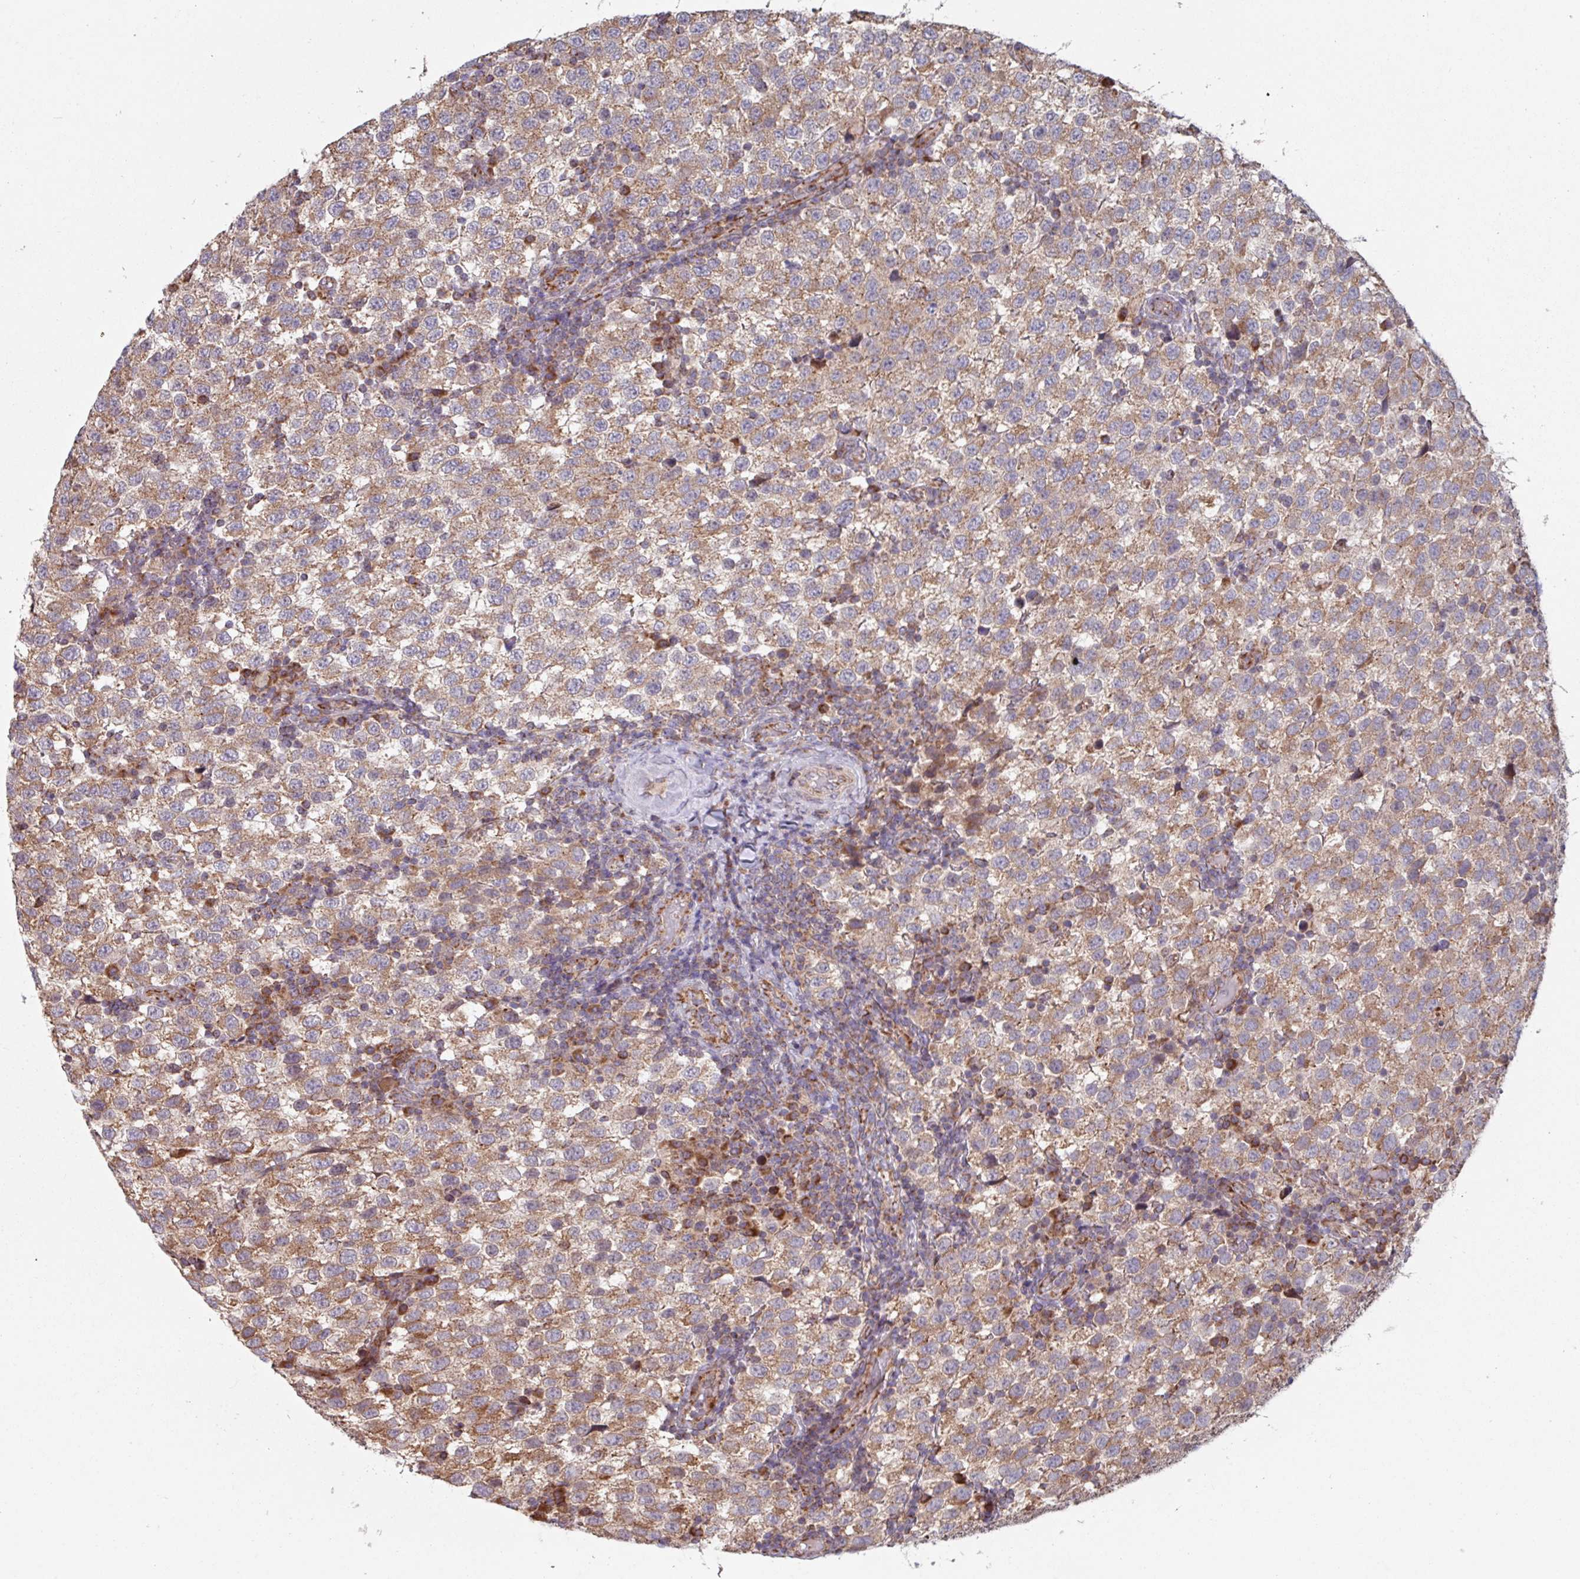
{"staining": {"intensity": "moderate", "quantity": "25%-75%", "location": "cytoplasmic/membranous"}, "tissue": "testis cancer", "cell_type": "Tumor cells", "image_type": "cancer", "snomed": [{"axis": "morphology", "description": "Seminoma, NOS"}, {"axis": "topography", "description": "Testis"}], "caption": "Immunohistochemical staining of human testis cancer (seminoma) reveals medium levels of moderate cytoplasmic/membranous protein expression in about 25%-75% of tumor cells.", "gene": "COX7C", "patient": {"sex": "male", "age": 34}}